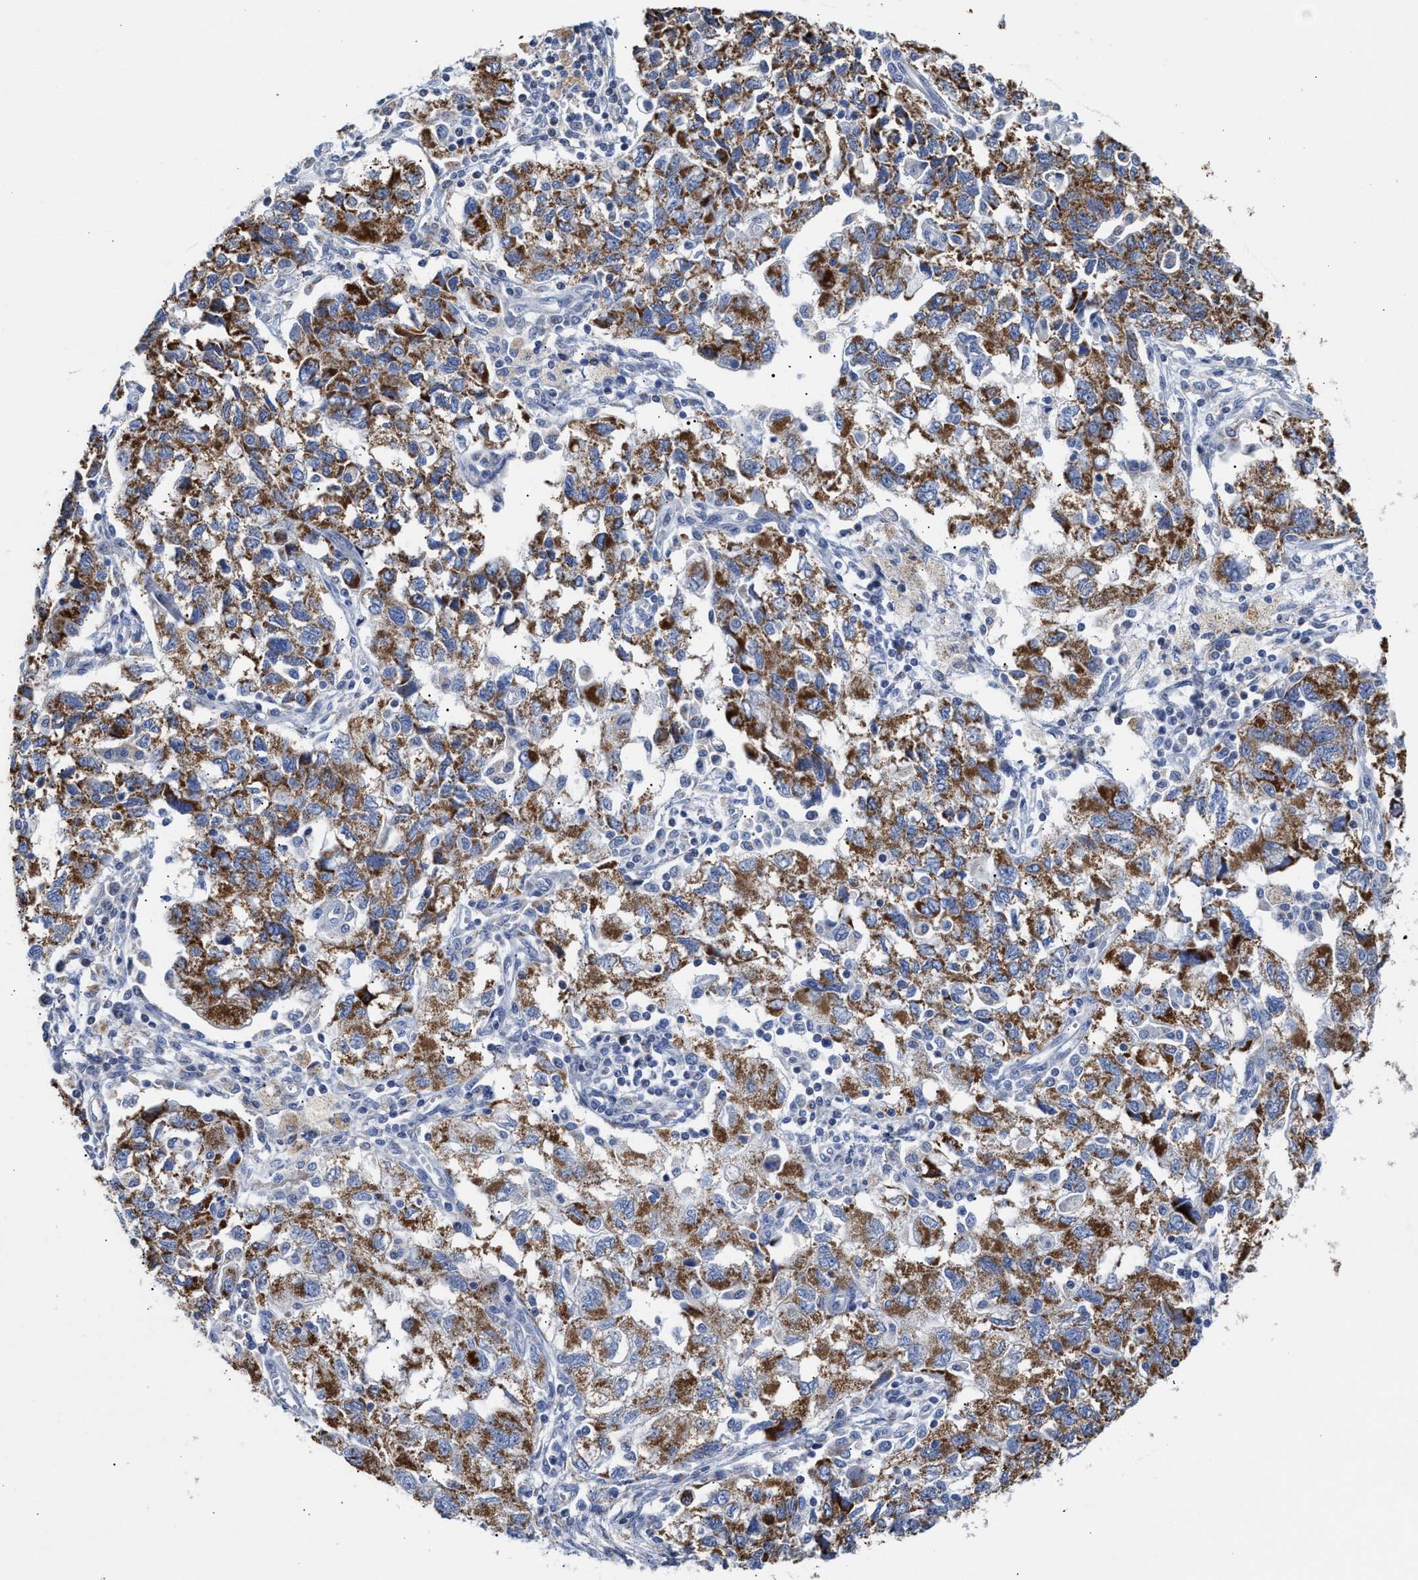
{"staining": {"intensity": "moderate", "quantity": ">75%", "location": "cytoplasmic/membranous"}, "tissue": "ovarian cancer", "cell_type": "Tumor cells", "image_type": "cancer", "snomed": [{"axis": "morphology", "description": "Carcinoma, NOS"}, {"axis": "morphology", "description": "Cystadenocarcinoma, serous, NOS"}, {"axis": "topography", "description": "Ovary"}], "caption": "Protein analysis of ovarian cancer tissue reveals moderate cytoplasmic/membranous positivity in approximately >75% of tumor cells. Using DAB (3,3'-diaminobenzidine) (brown) and hematoxylin (blue) stains, captured at high magnification using brightfield microscopy.", "gene": "JAG1", "patient": {"sex": "female", "age": 69}}